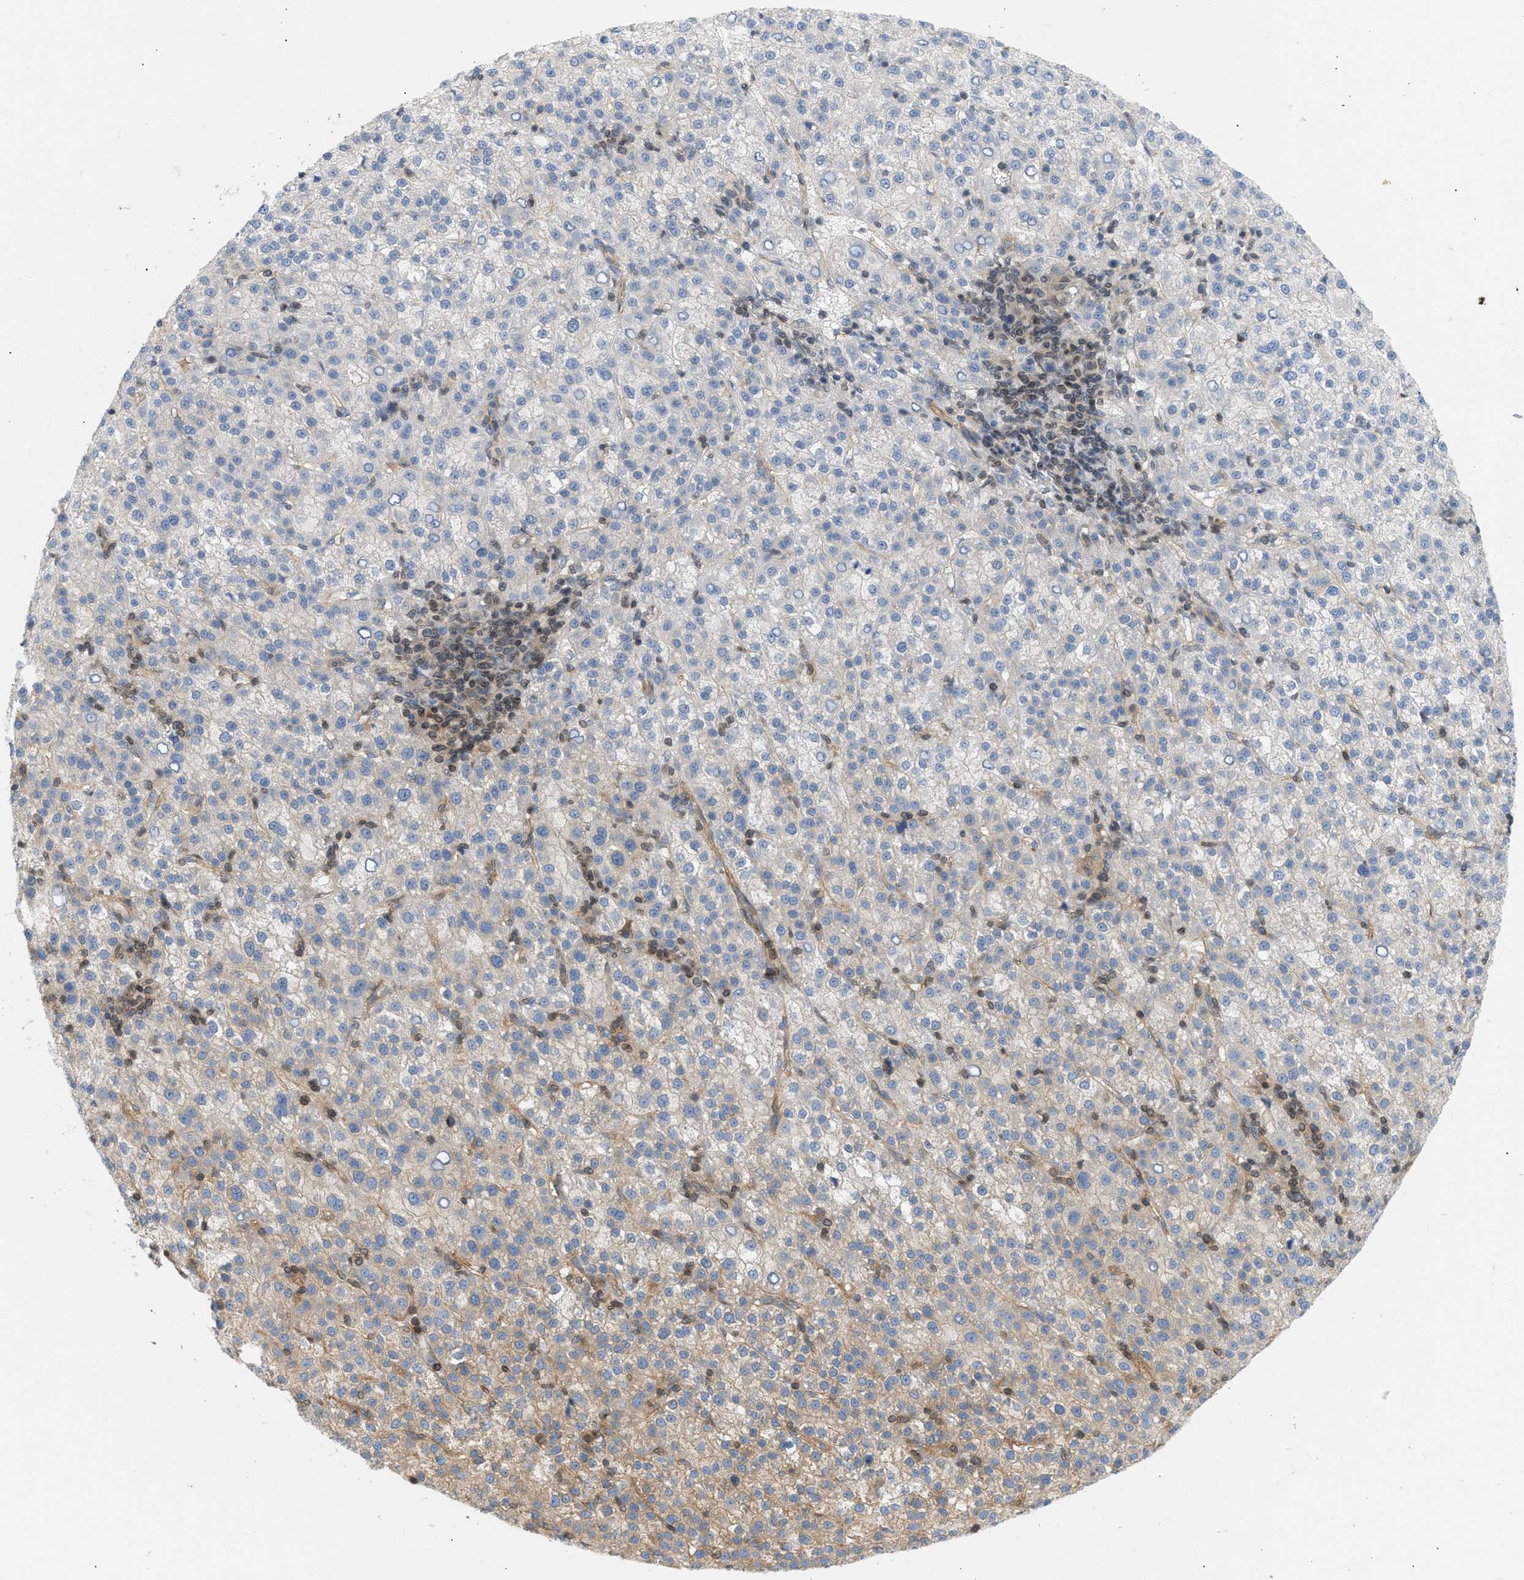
{"staining": {"intensity": "weak", "quantity": "25%-75%", "location": "cytoplasmic/membranous"}, "tissue": "liver cancer", "cell_type": "Tumor cells", "image_type": "cancer", "snomed": [{"axis": "morphology", "description": "Carcinoma, Hepatocellular, NOS"}, {"axis": "topography", "description": "Liver"}], "caption": "Hepatocellular carcinoma (liver) stained with a brown dye displays weak cytoplasmic/membranous positive positivity in about 25%-75% of tumor cells.", "gene": "STRN", "patient": {"sex": "female", "age": 58}}